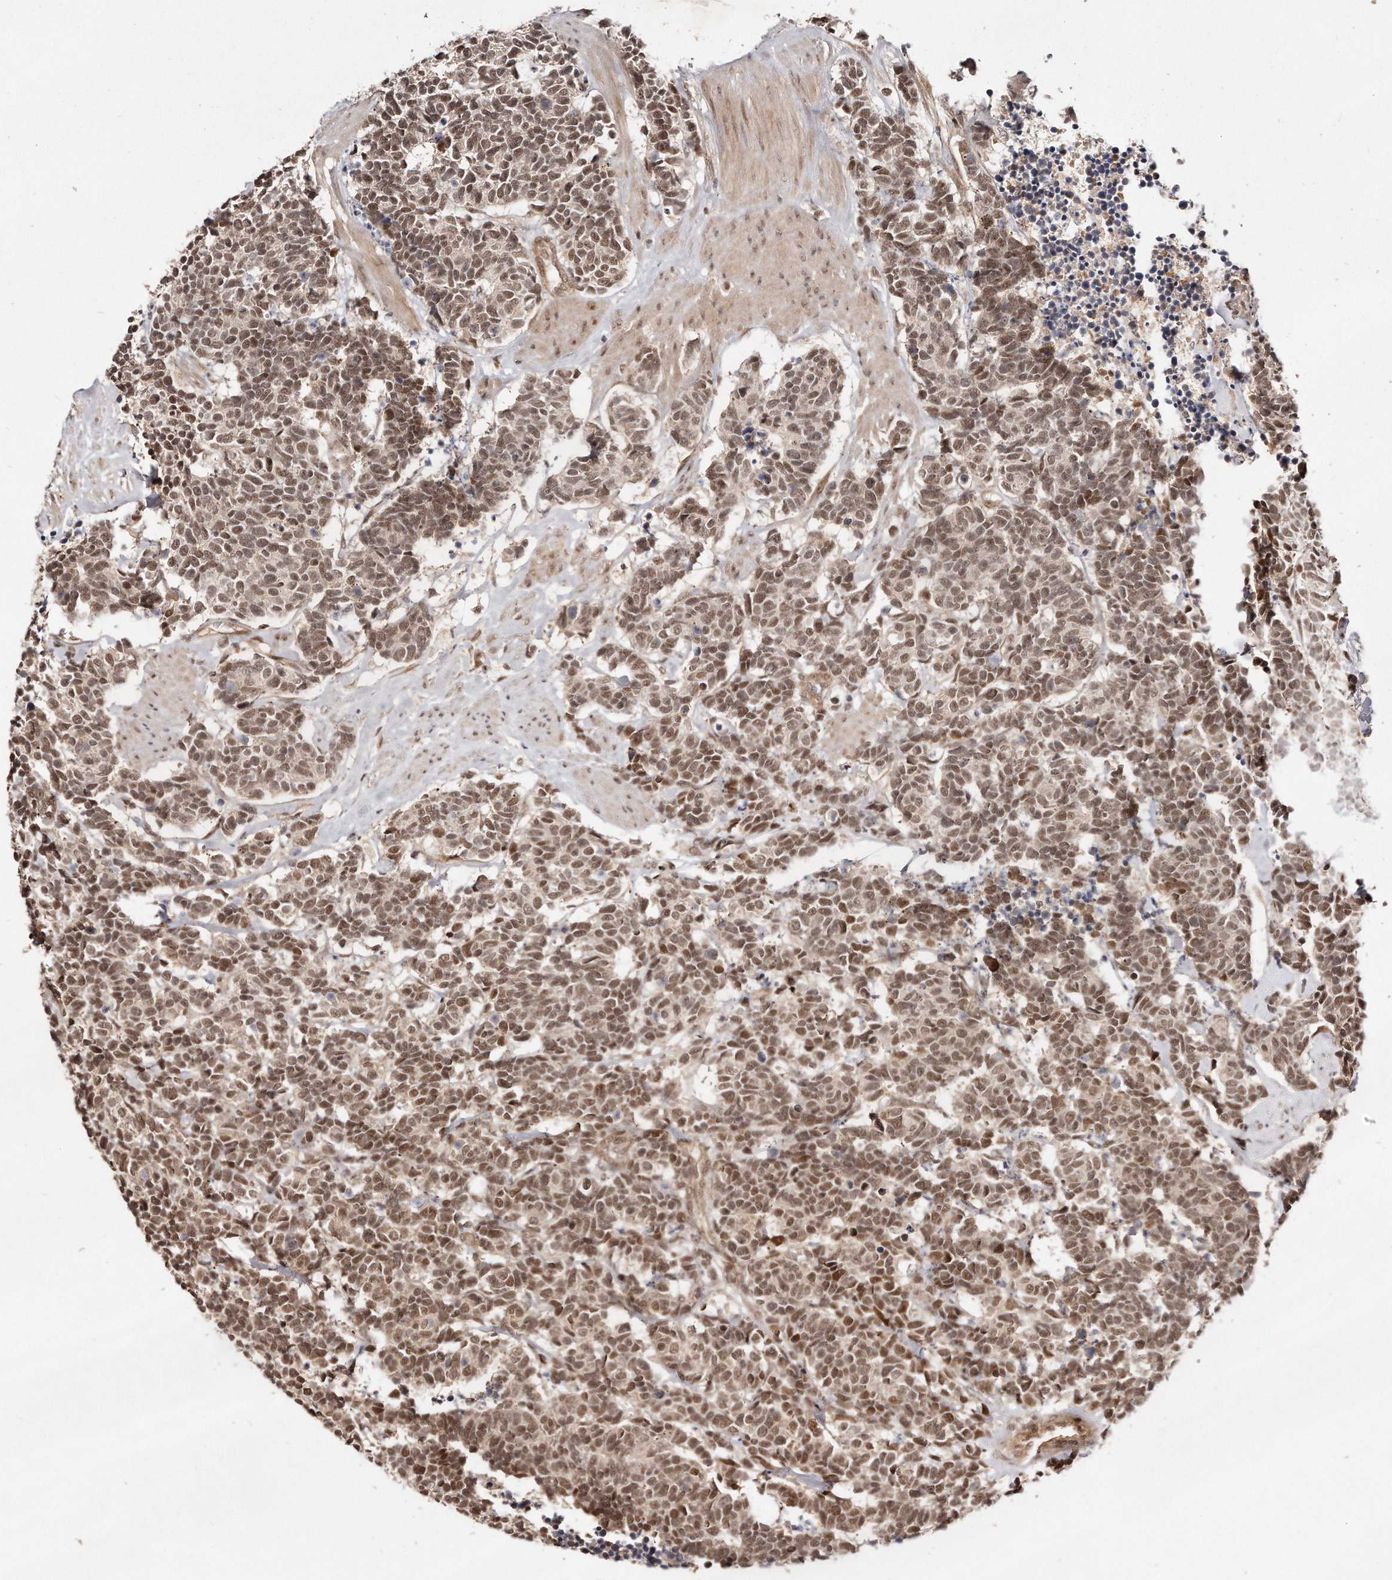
{"staining": {"intensity": "moderate", "quantity": ">75%", "location": "nuclear"}, "tissue": "carcinoid", "cell_type": "Tumor cells", "image_type": "cancer", "snomed": [{"axis": "morphology", "description": "Carcinoma, NOS"}, {"axis": "morphology", "description": "Carcinoid, malignant, NOS"}, {"axis": "topography", "description": "Urinary bladder"}], "caption": "Carcinoid tissue displays moderate nuclear staining in about >75% of tumor cells Using DAB (3,3'-diaminobenzidine) (brown) and hematoxylin (blue) stains, captured at high magnification using brightfield microscopy.", "gene": "SOX4", "patient": {"sex": "male", "age": 57}}